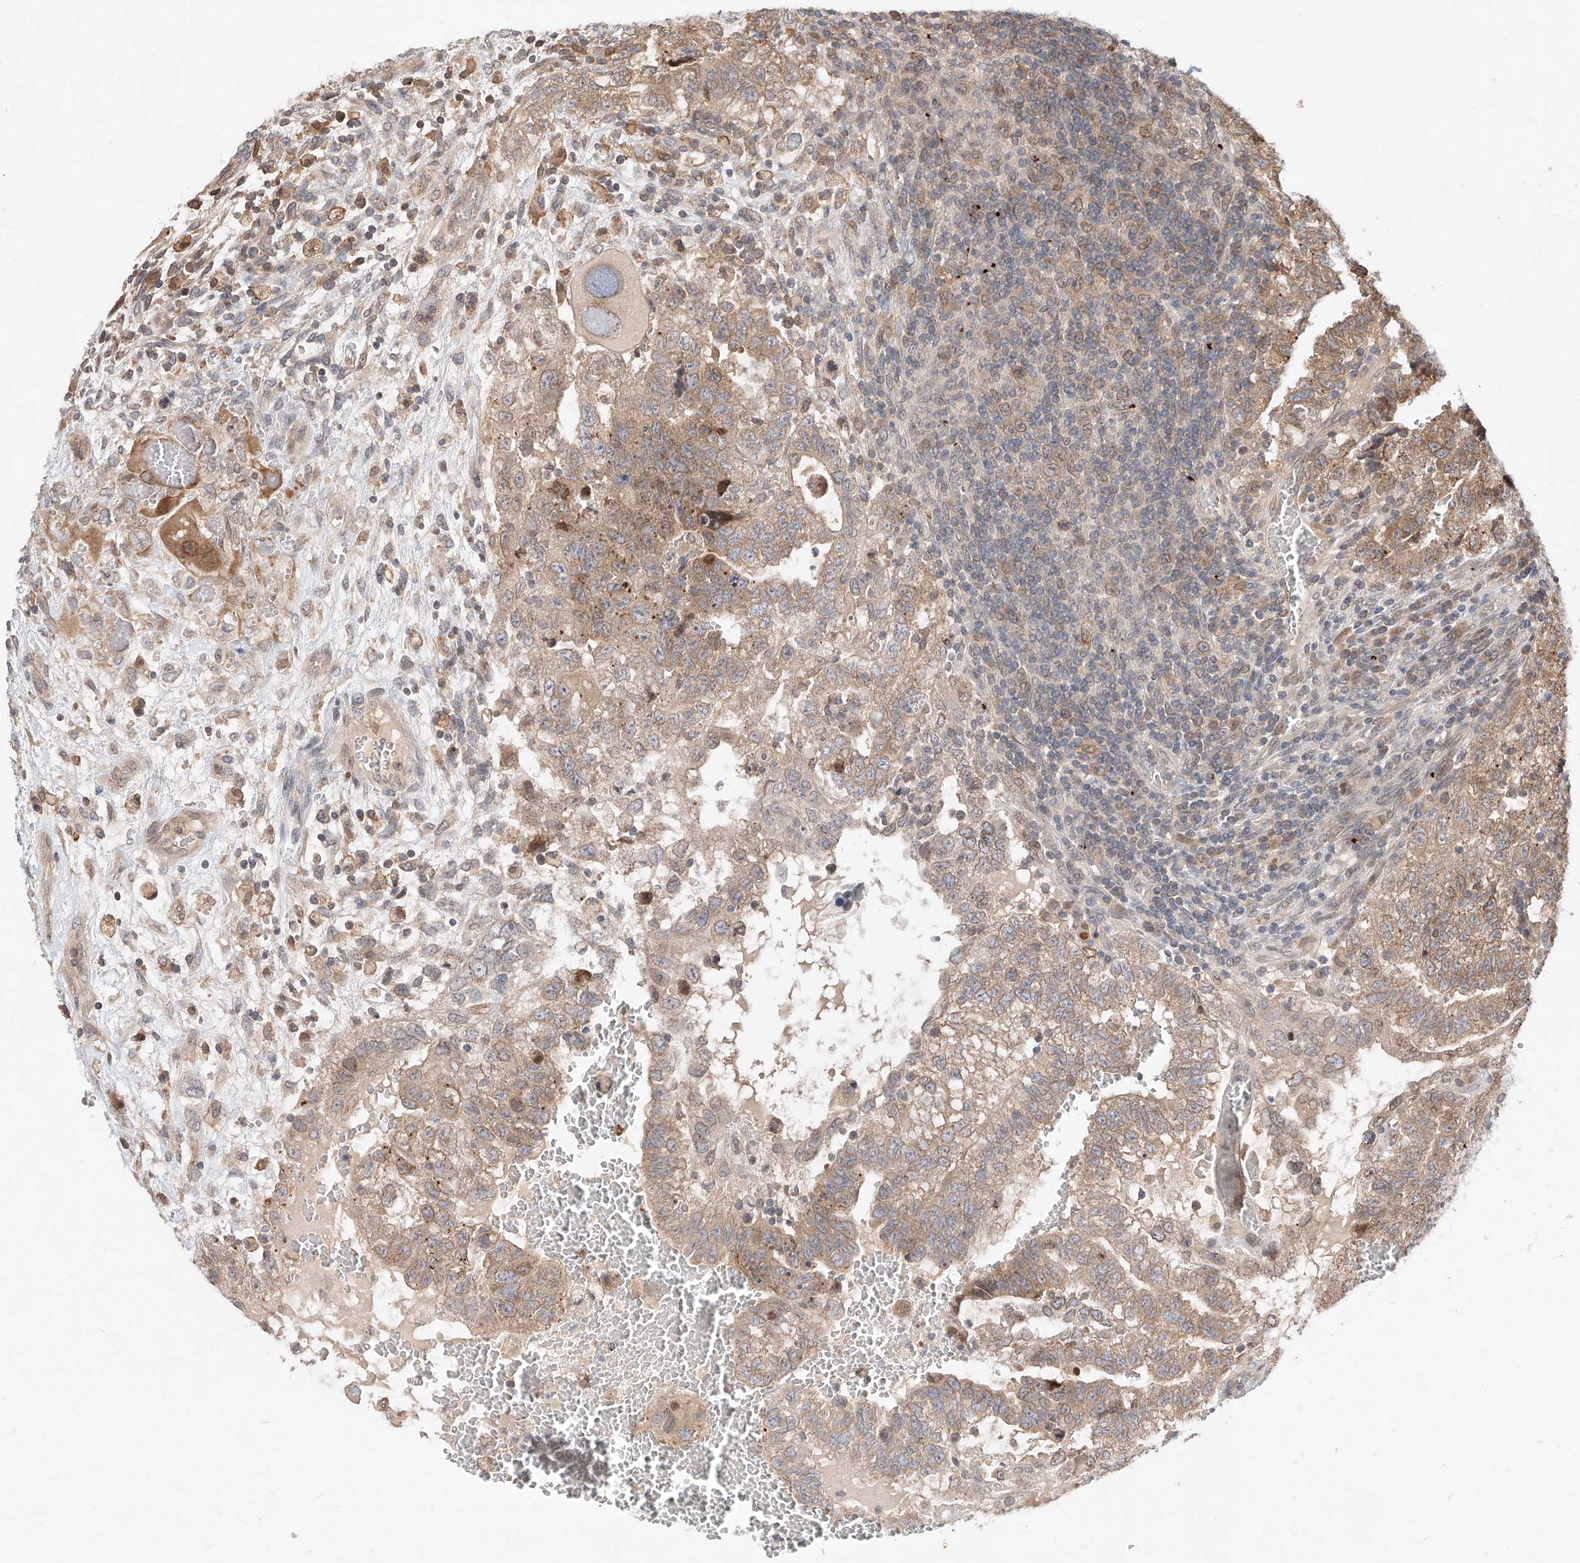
{"staining": {"intensity": "moderate", "quantity": ">75%", "location": "cytoplasmic/membranous"}, "tissue": "testis cancer", "cell_type": "Tumor cells", "image_type": "cancer", "snomed": [{"axis": "morphology", "description": "Carcinoma, Embryonal, NOS"}, {"axis": "topography", "description": "Testis"}], "caption": "IHC photomicrograph of neoplastic tissue: testis cancer stained using immunohistochemistry shows medium levels of moderate protein expression localized specifically in the cytoplasmic/membranous of tumor cells, appearing as a cytoplasmic/membranous brown color.", "gene": "DIRAS3", "patient": {"sex": "male", "age": 37}}